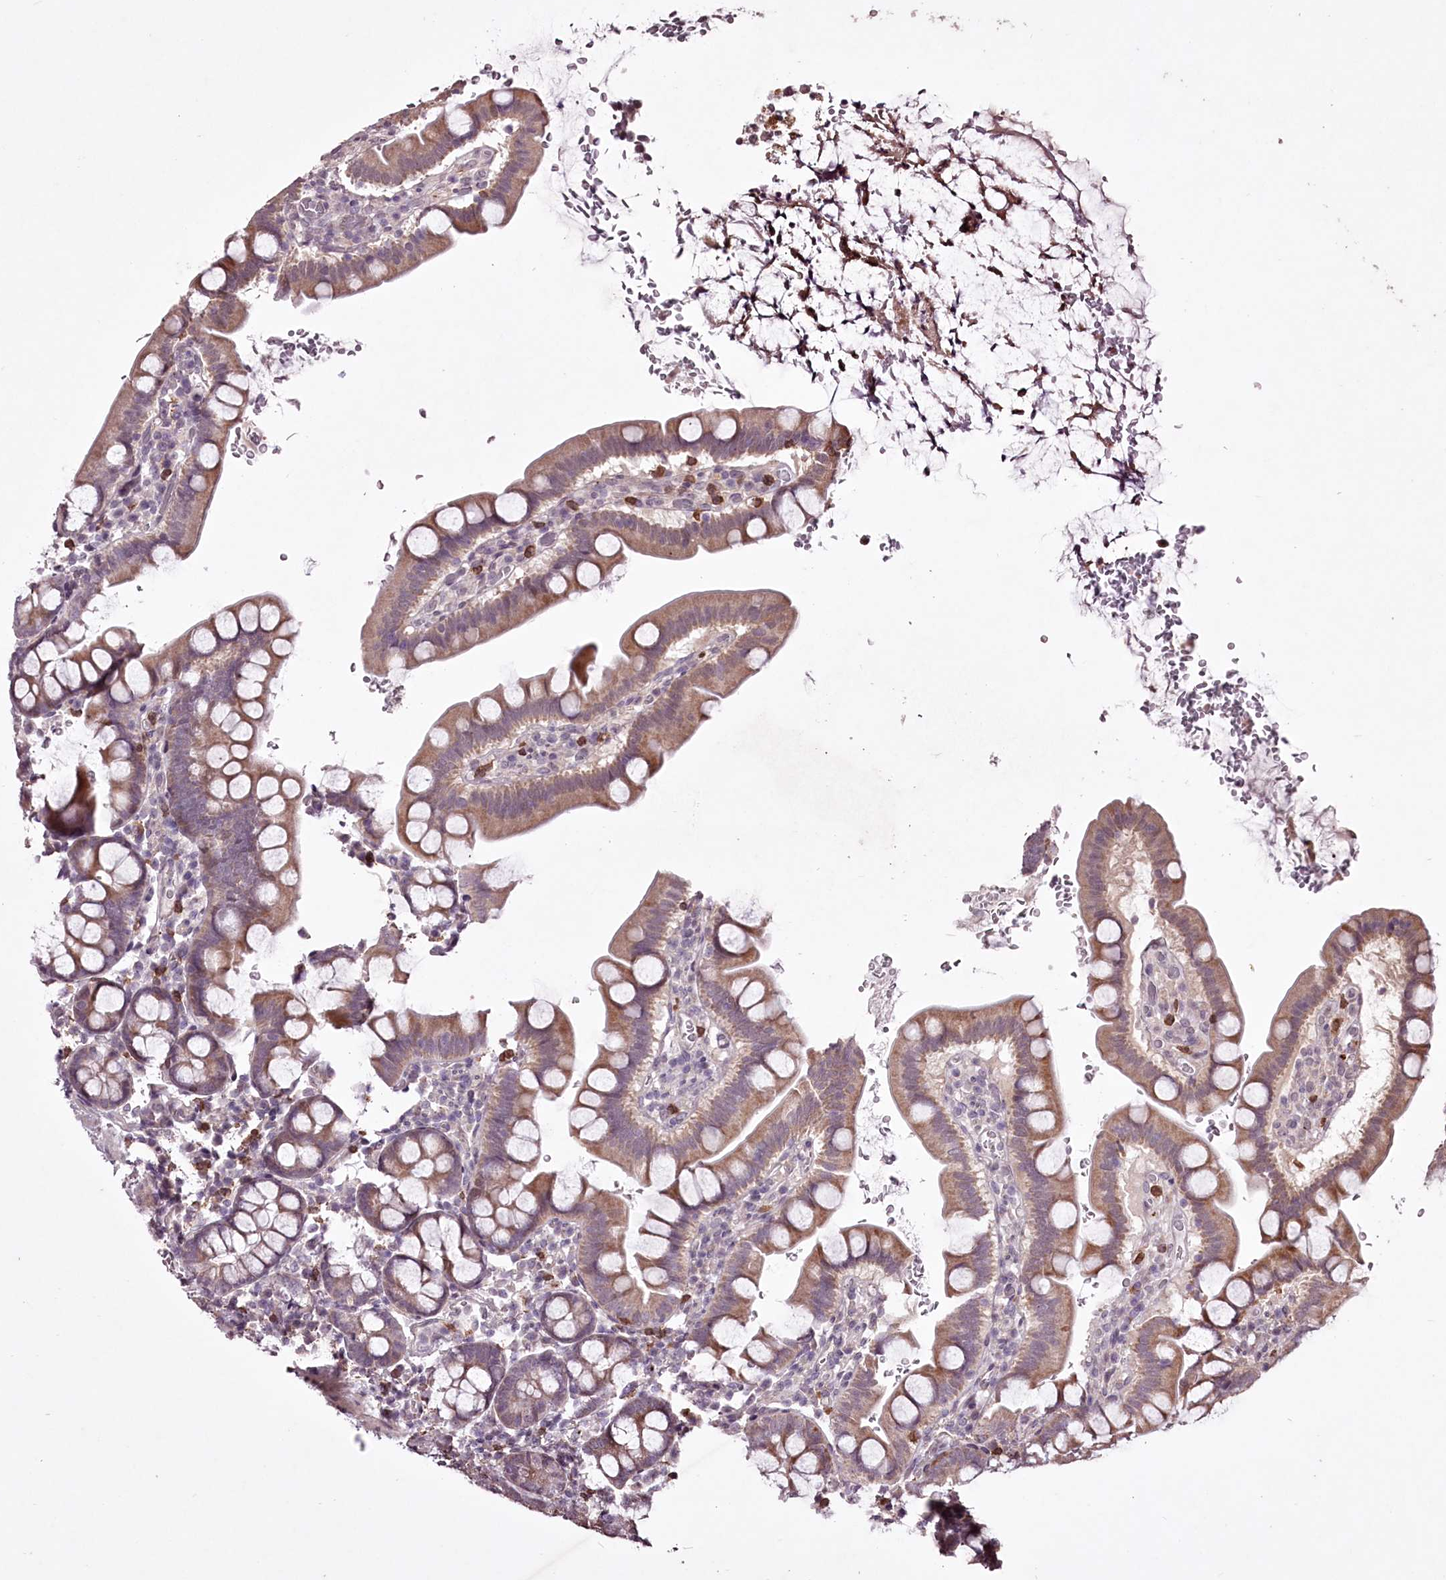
{"staining": {"intensity": "moderate", "quantity": "25%-75%", "location": "cytoplasmic/membranous"}, "tissue": "small intestine", "cell_type": "Glandular cells", "image_type": "normal", "snomed": [{"axis": "morphology", "description": "Normal tissue, NOS"}, {"axis": "topography", "description": "Stomach, upper"}, {"axis": "topography", "description": "Stomach, lower"}, {"axis": "topography", "description": "Small intestine"}], "caption": "Small intestine was stained to show a protein in brown. There is medium levels of moderate cytoplasmic/membranous positivity in about 25%-75% of glandular cells. (IHC, brightfield microscopy, high magnification).", "gene": "ADRA1D", "patient": {"sex": "male", "age": 68}}